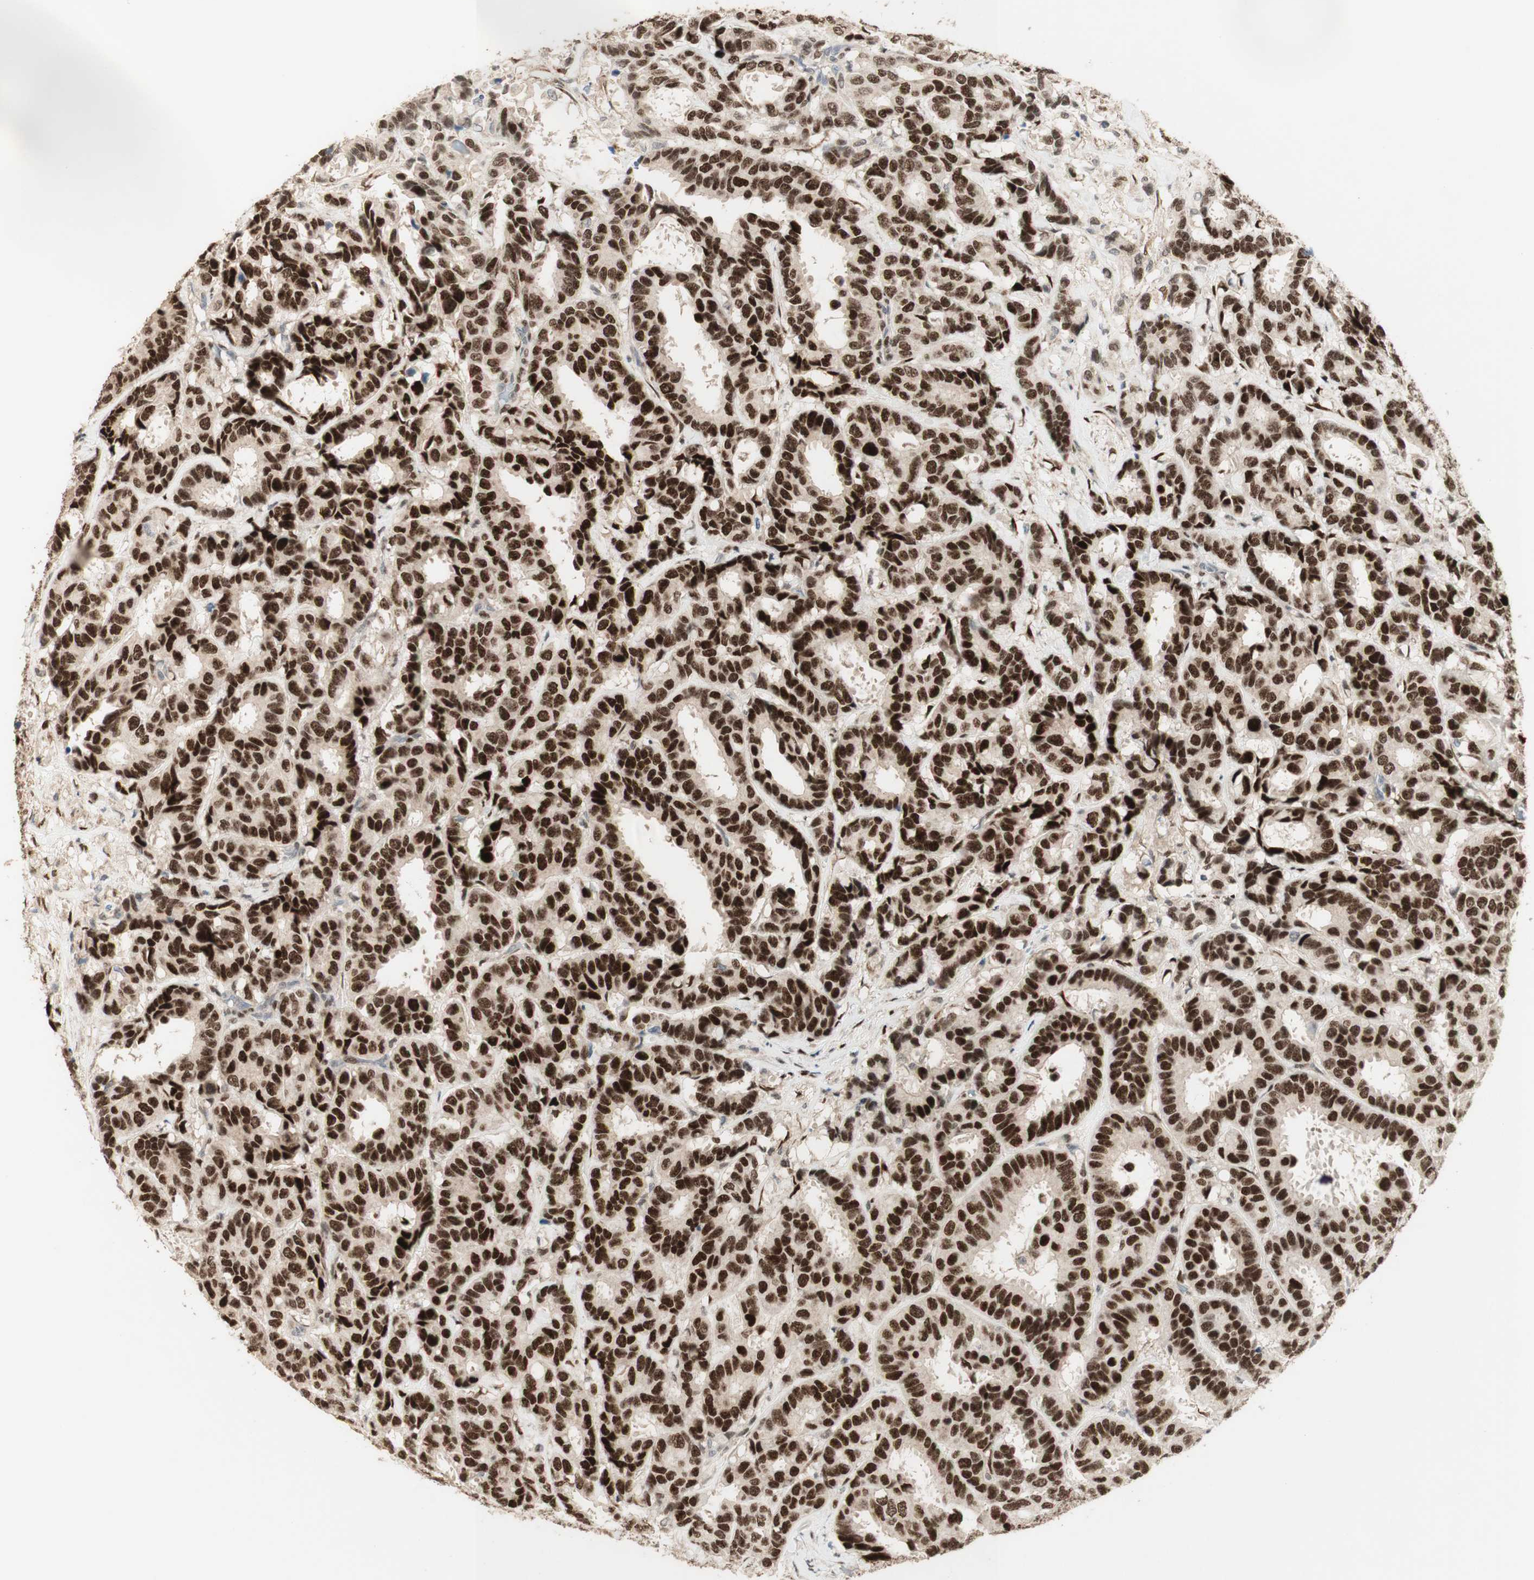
{"staining": {"intensity": "strong", "quantity": ">75%", "location": "nuclear"}, "tissue": "breast cancer", "cell_type": "Tumor cells", "image_type": "cancer", "snomed": [{"axis": "morphology", "description": "Duct carcinoma"}, {"axis": "topography", "description": "Breast"}], "caption": "This is an image of immunohistochemistry (IHC) staining of breast cancer (invasive ductal carcinoma), which shows strong staining in the nuclear of tumor cells.", "gene": "FOXP1", "patient": {"sex": "female", "age": 87}}